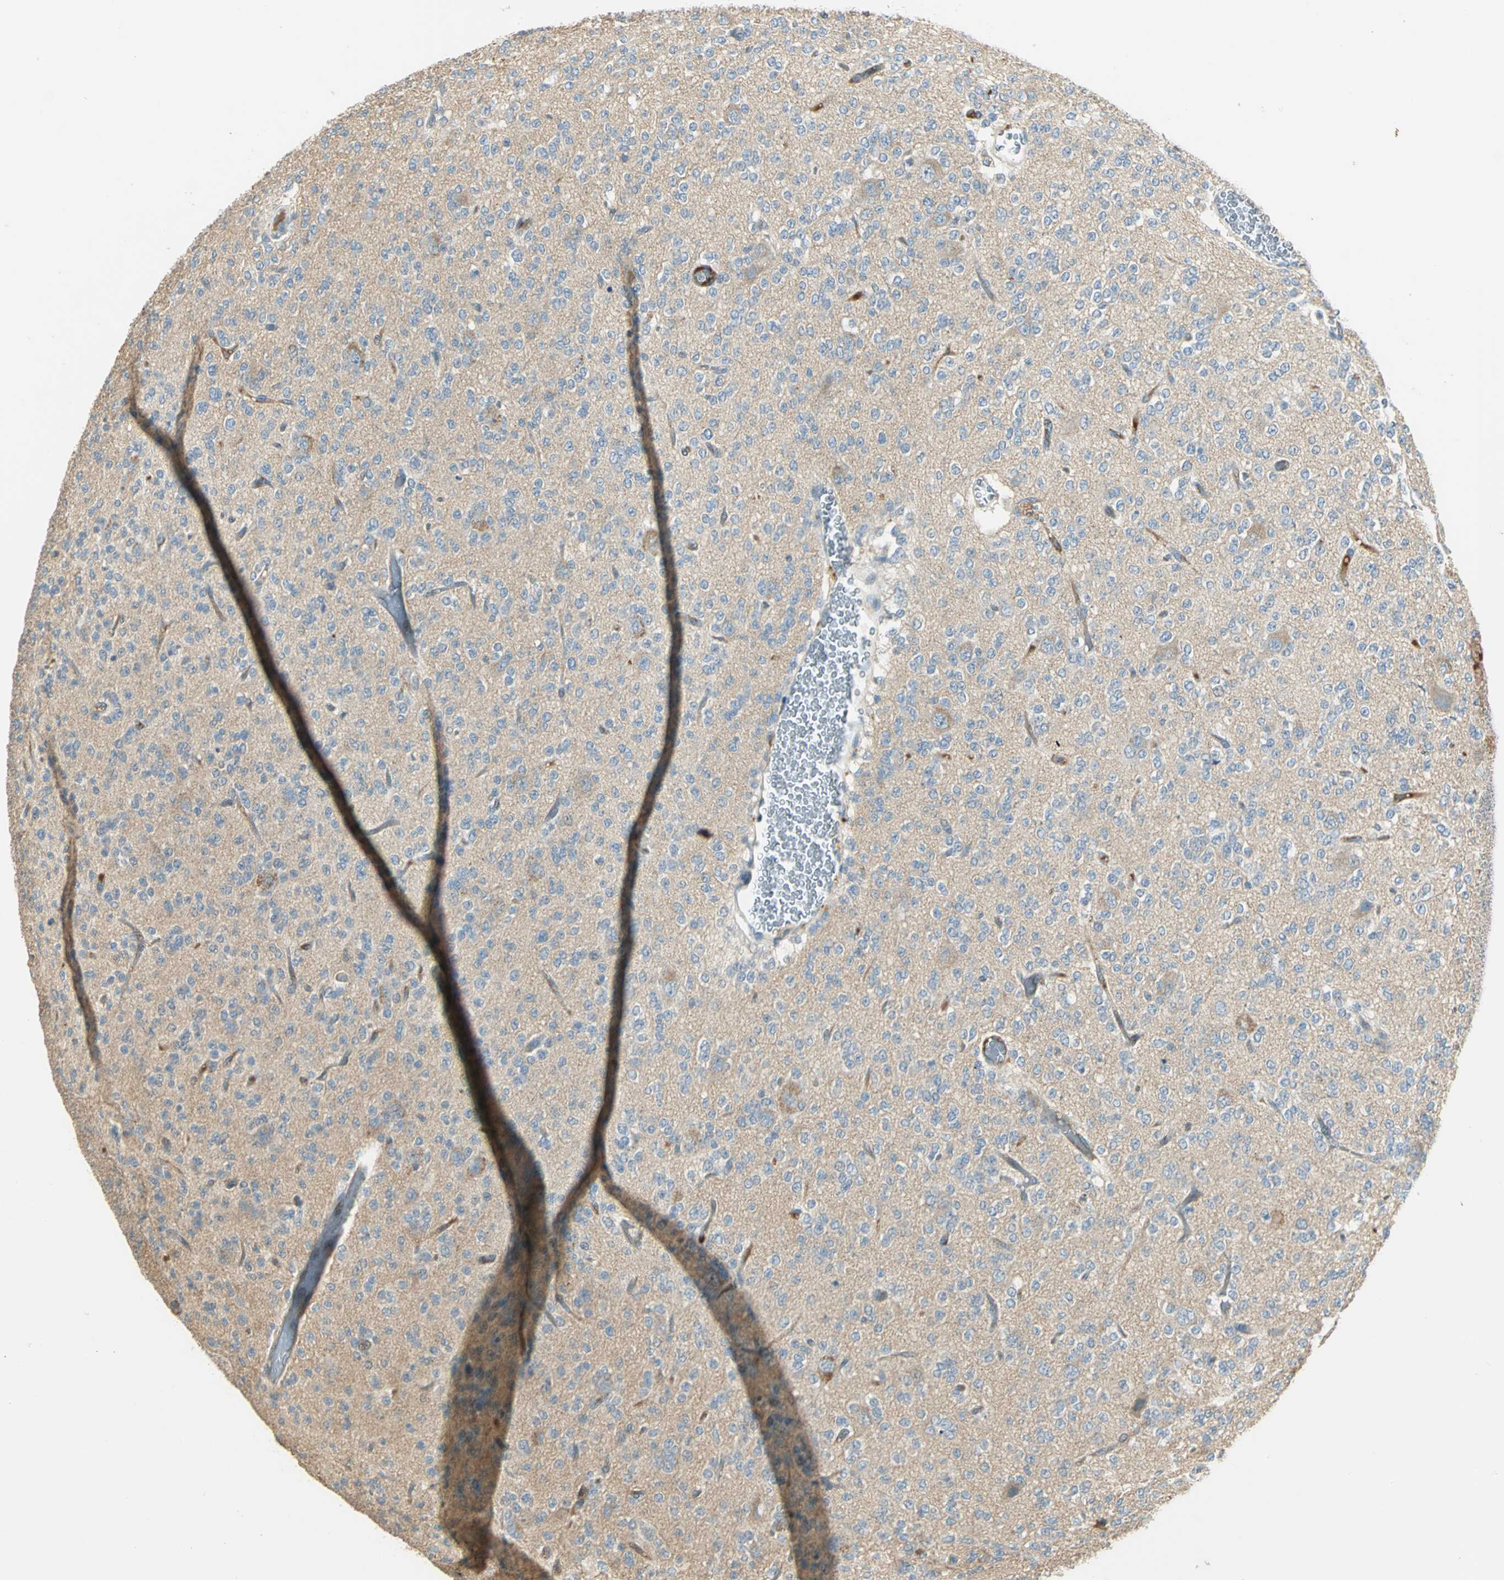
{"staining": {"intensity": "weak", "quantity": "25%-75%", "location": "cytoplasmic/membranous"}, "tissue": "glioma", "cell_type": "Tumor cells", "image_type": "cancer", "snomed": [{"axis": "morphology", "description": "Glioma, malignant, Low grade"}, {"axis": "topography", "description": "Brain"}], "caption": "This image exhibits malignant glioma (low-grade) stained with immunohistochemistry (IHC) to label a protein in brown. The cytoplasmic/membranous of tumor cells show weak positivity for the protein. Nuclei are counter-stained blue.", "gene": "PROC", "patient": {"sex": "male", "age": 38}}